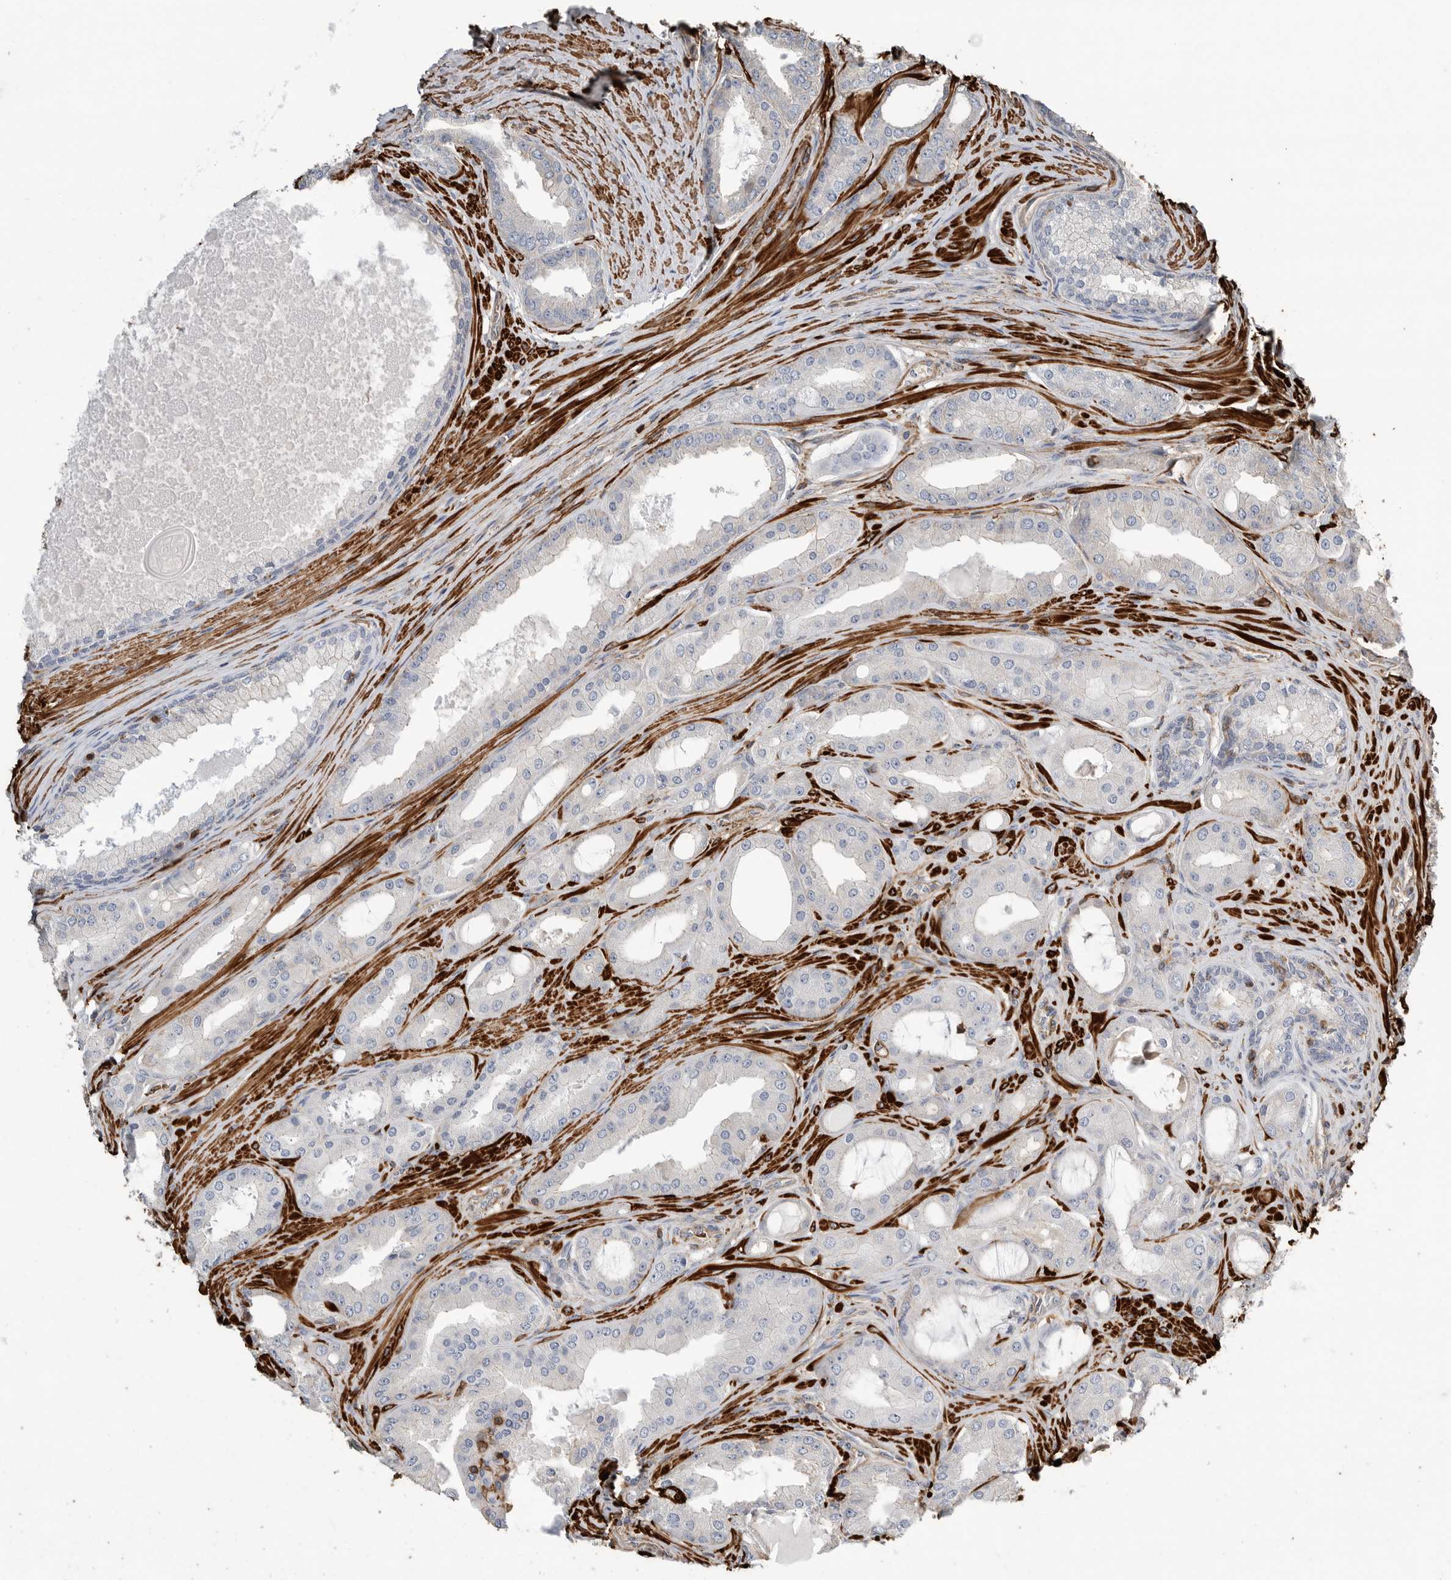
{"staining": {"intensity": "negative", "quantity": "none", "location": "none"}, "tissue": "prostate cancer", "cell_type": "Tumor cells", "image_type": "cancer", "snomed": [{"axis": "morphology", "description": "Adenocarcinoma, High grade"}, {"axis": "topography", "description": "Prostate"}], "caption": "Immunohistochemistry of human high-grade adenocarcinoma (prostate) reveals no staining in tumor cells.", "gene": "GPER1", "patient": {"sex": "male", "age": 60}}